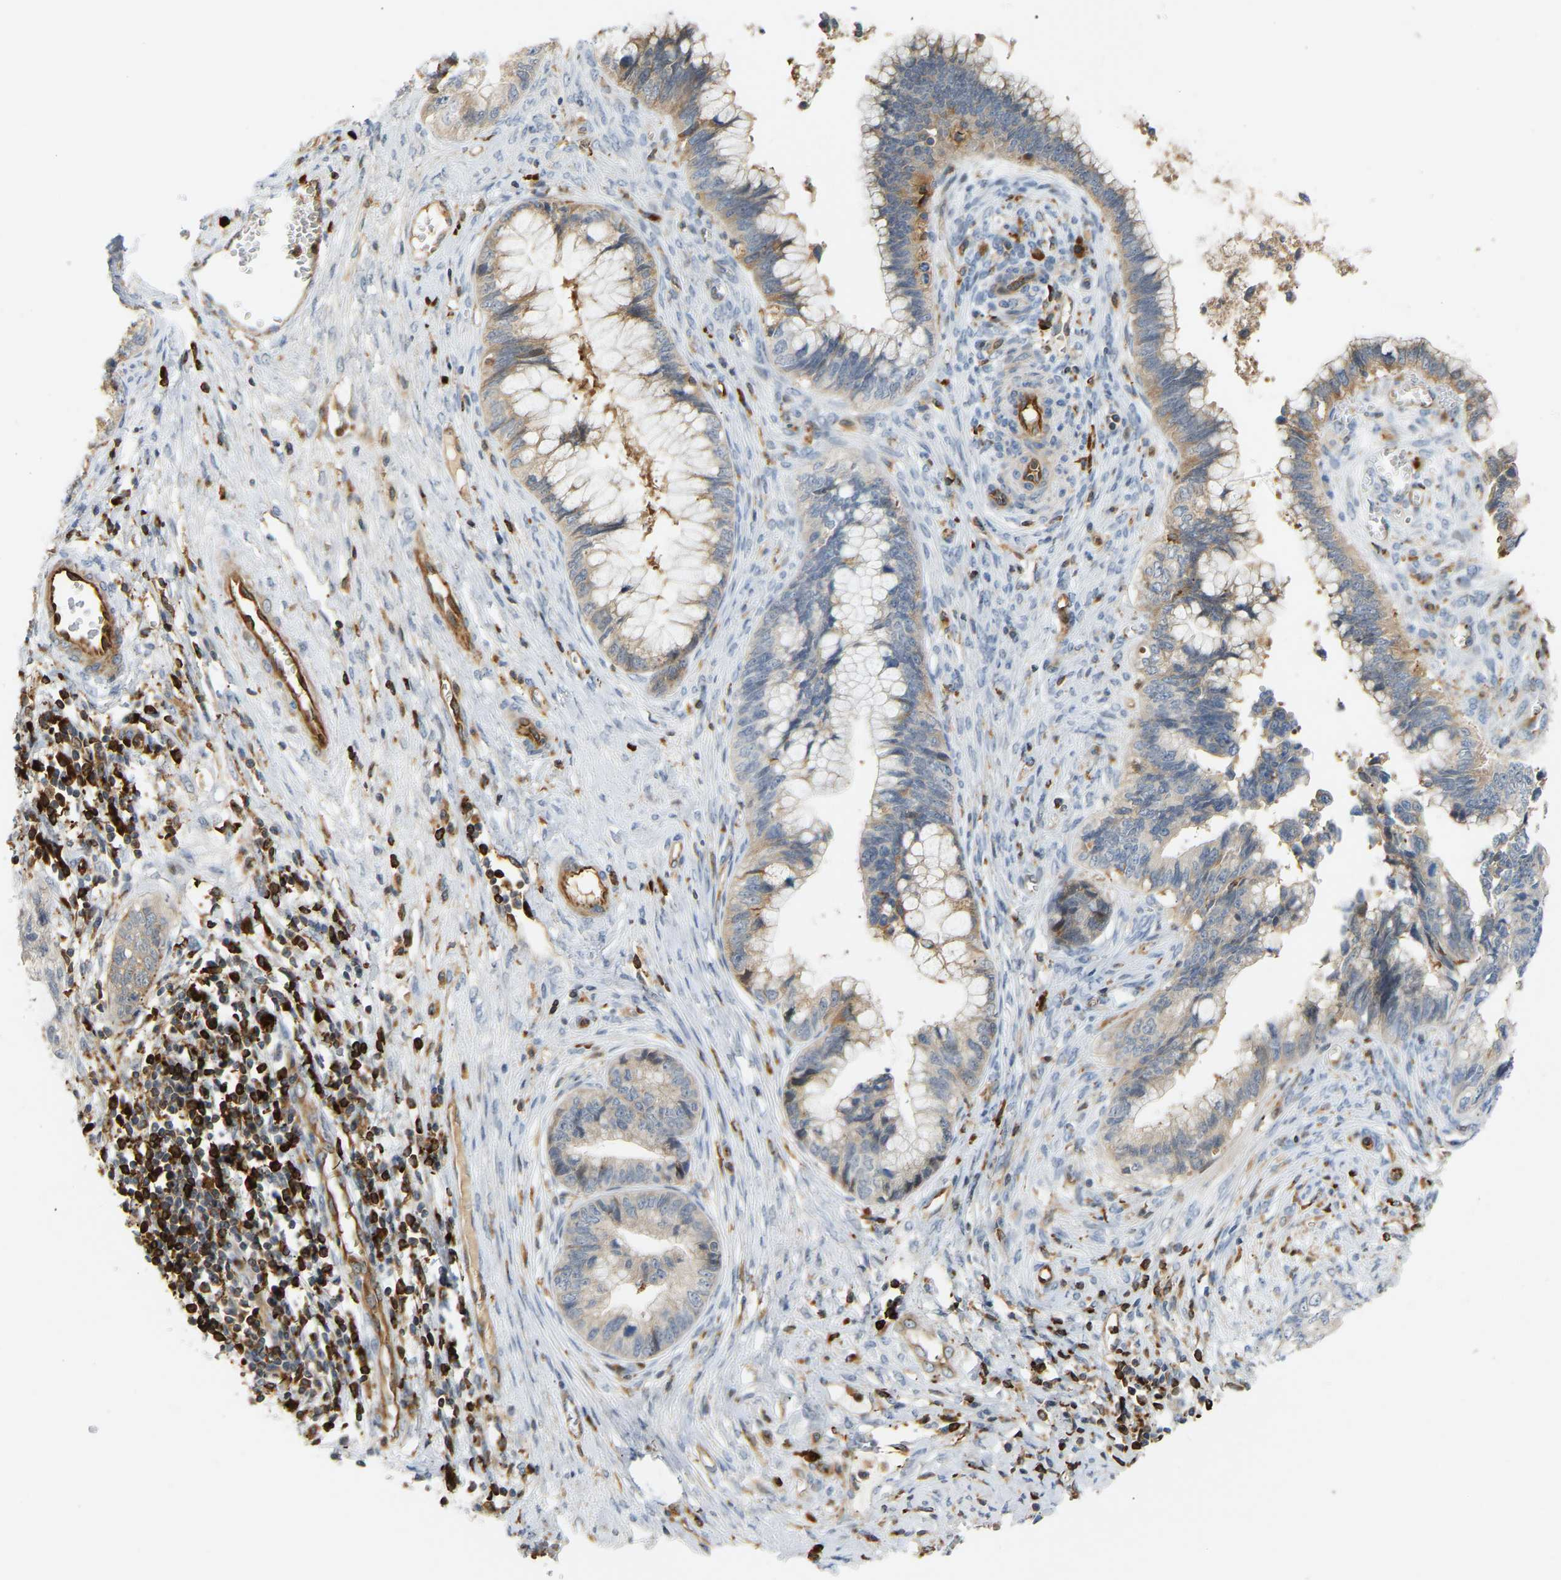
{"staining": {"intensity": "weak", "quantity": "25%-75%", "location": "cytoplasmic/membranous"}, "tissue": "cervical cancer", "cell_type": "Tumor cells", "image_type": "cancer", "snomed": [{"axis": "morphology", "description": "Adenocarcinoma, NOS"}, {"axis": "topography", "description": "Cervix"}], "caption": "The photomicrograph exhibits staining of cervical cancer, revealing weak cytoplasmic/membranous protein expression (brown color) within tumor cells. Using DAB (3,3'-diaminobenzidine) (brown) and hematoxylin (blue) stains, captured at high magnification using brightfield microscopy.", "gene": "PLCG2", "patient": {"sex": "female", "age": 44}}